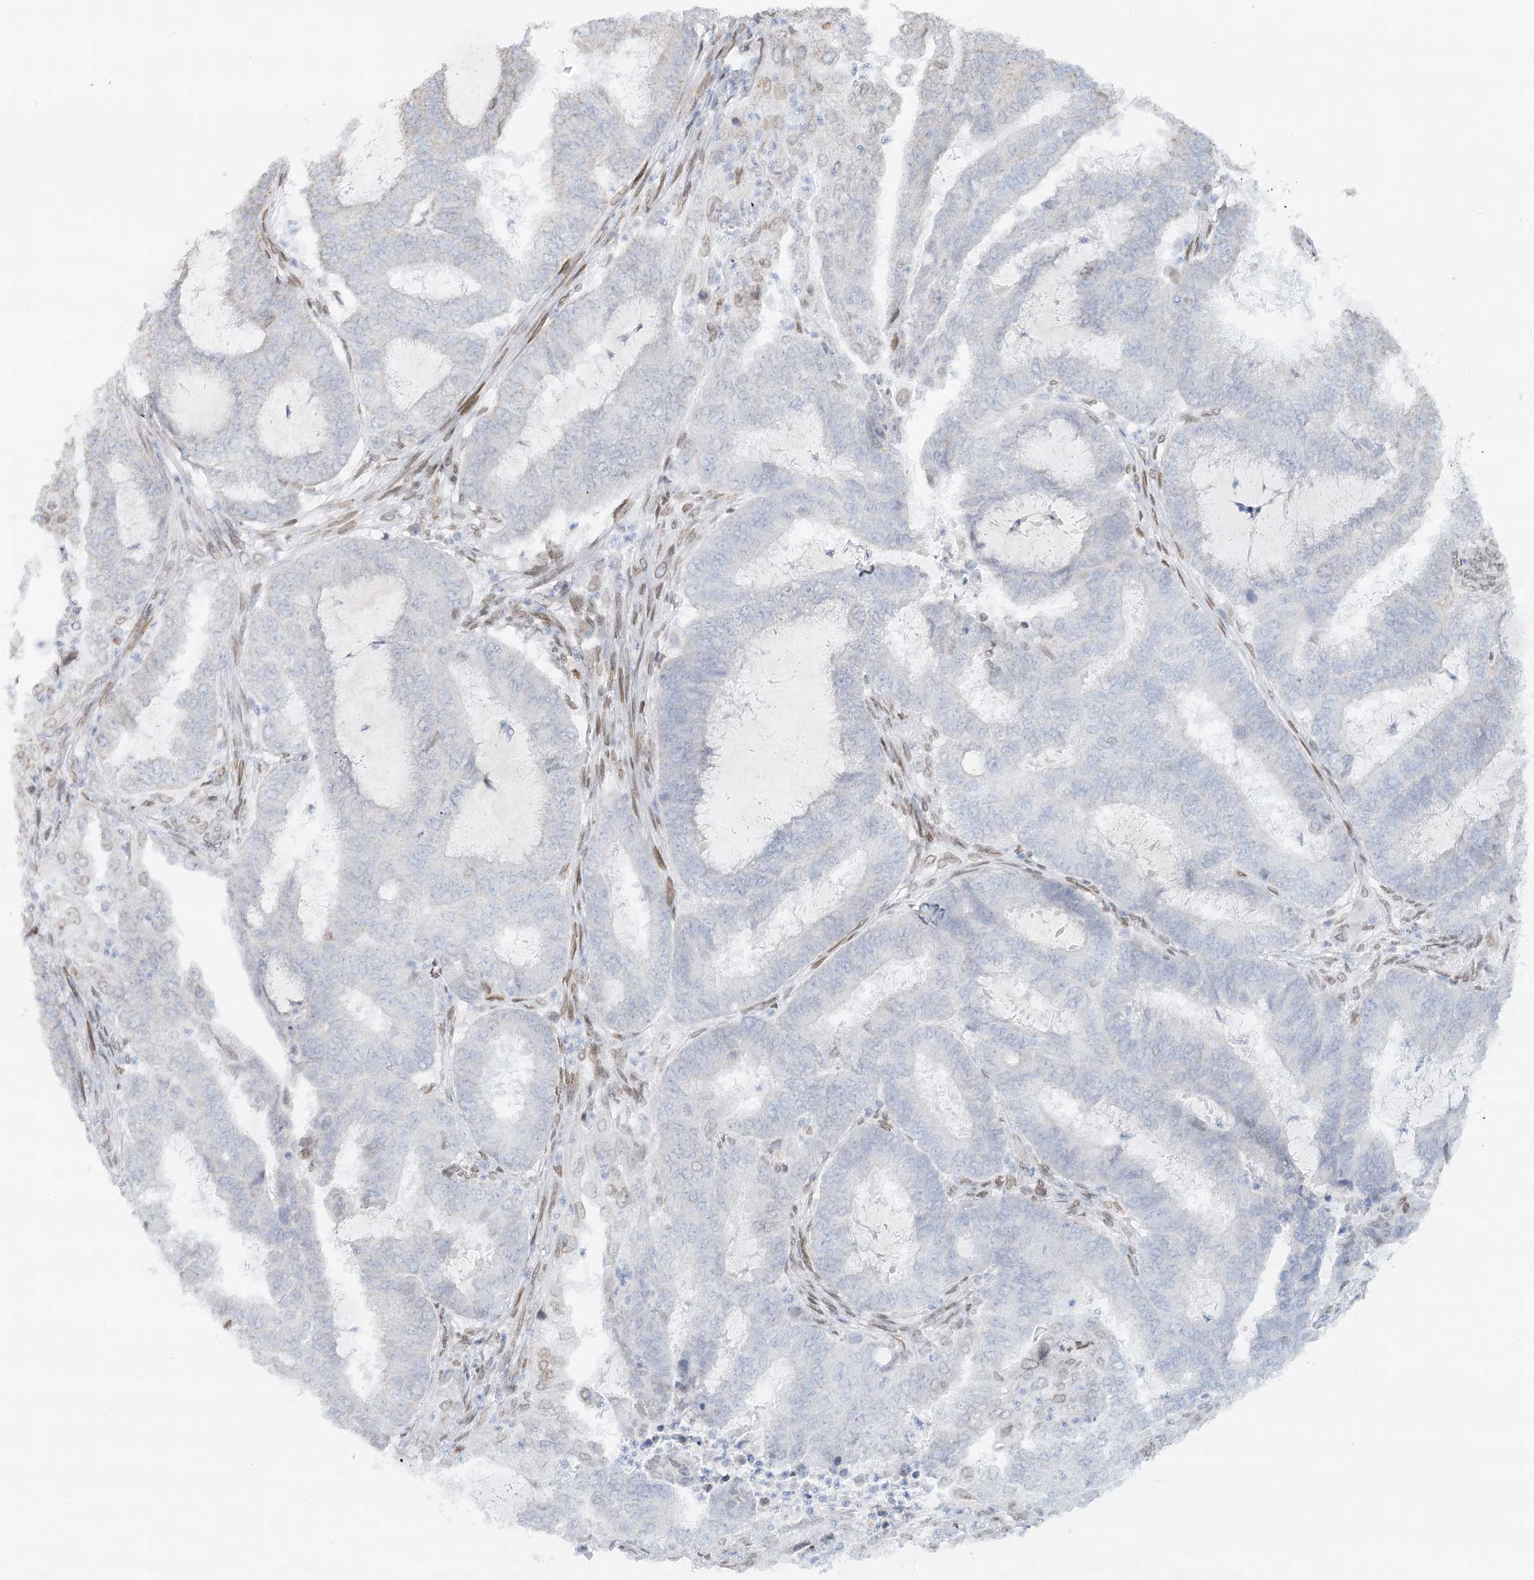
{"staining": {"intensity": "negative", "quantity": "none", "location": "none"}, "tissue": "endometrial cancer", "cell_type": "Tumor cells", "image_type": "cancer", "snomed": [{"axis": "morphology", "description": "Adenocarcinoma, NOS"}, {"axis": "topography", "description": "Endometrium"}], "caption": "Protein analysis of endometrial adenocarcinoma reveals no significant staining in tumor cells.", "gene": "VWA5A", "patient": {"sex": "female", "age": 51}}